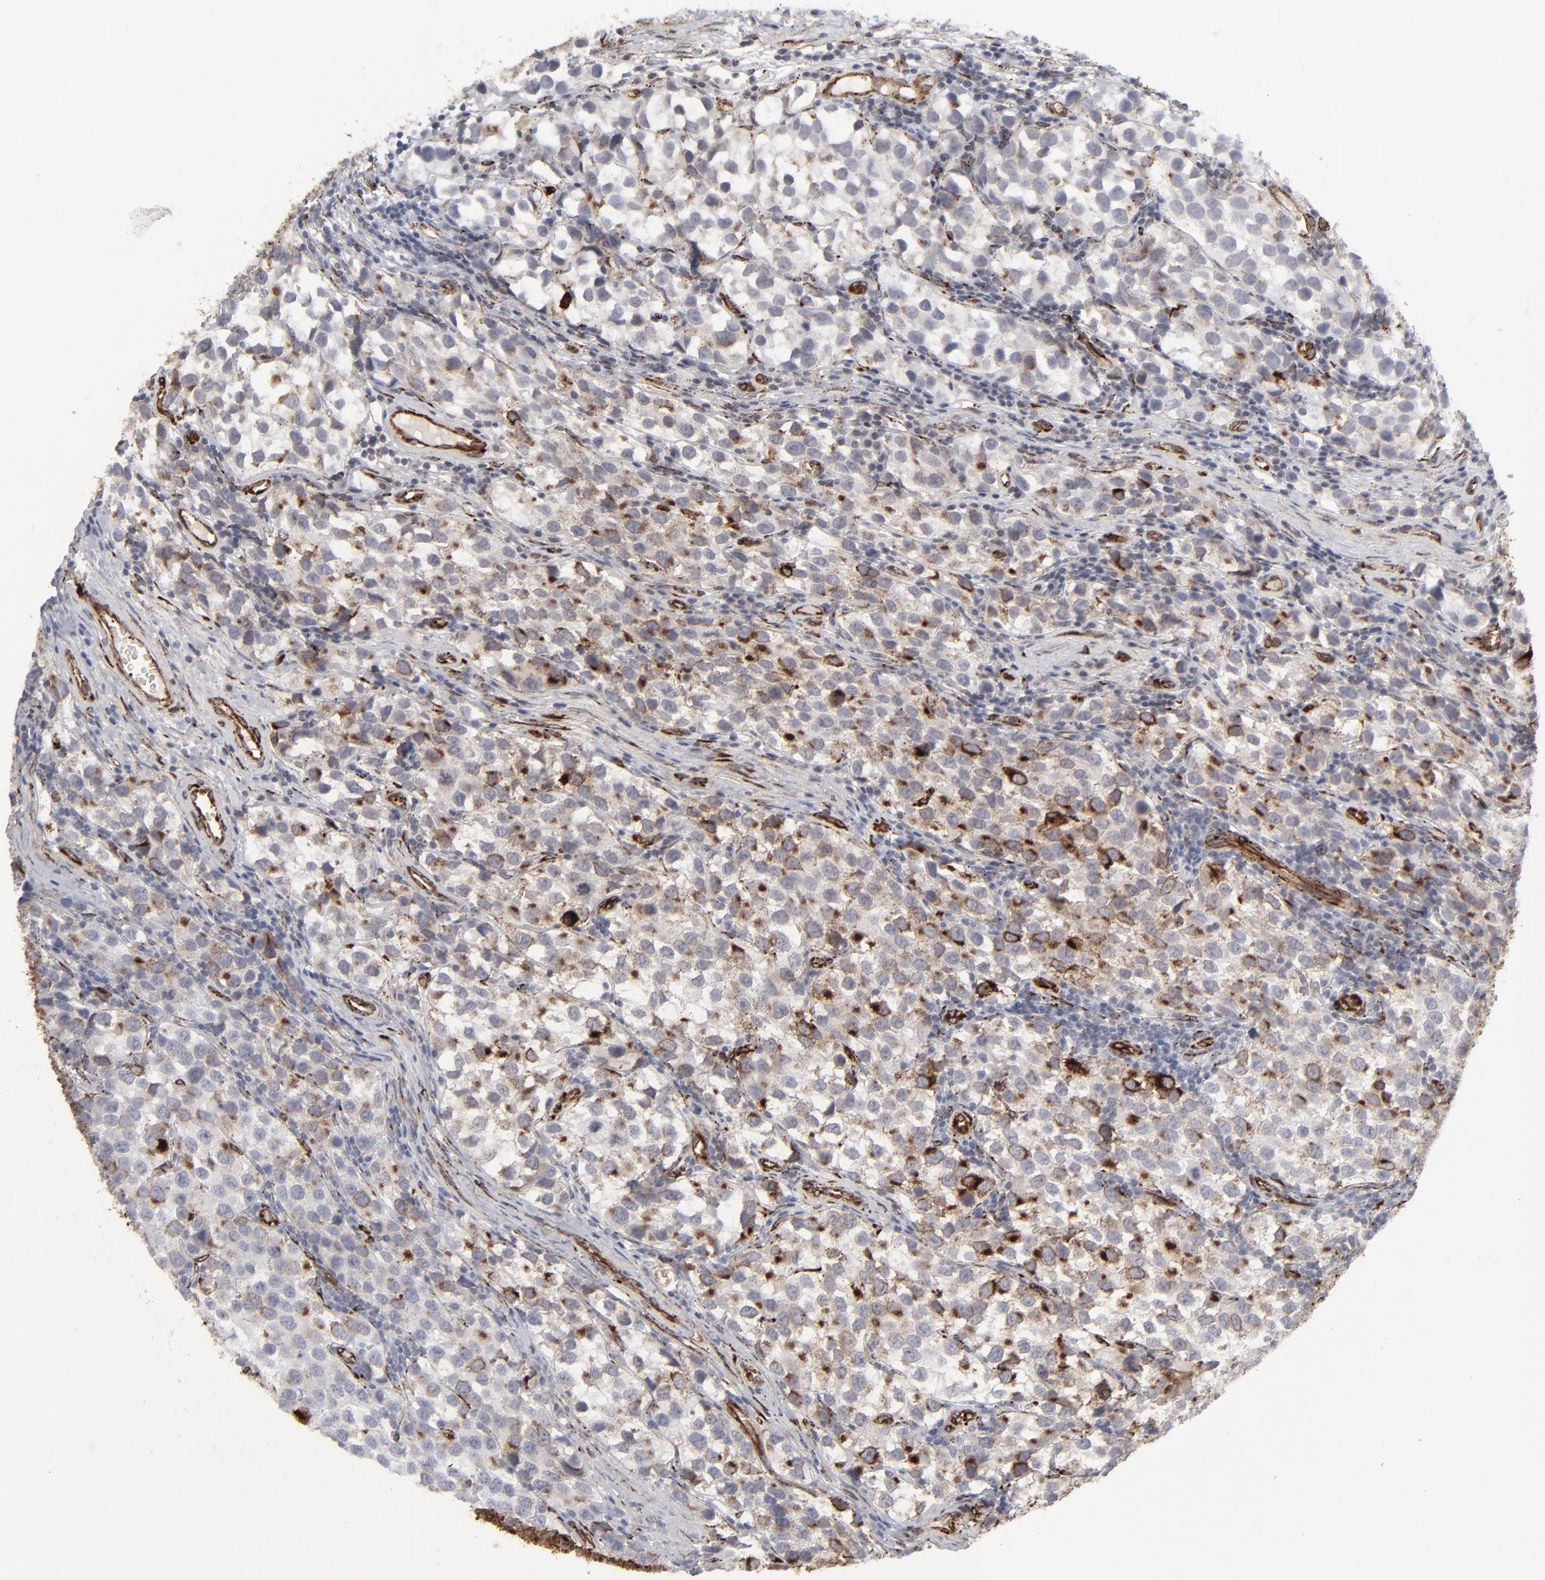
{"staining": {"intensity": "weak", "quantity": "25%-75%", "location": "cytoplasmic/membranous"}, "tissue": "testis cancer", "cell_type": "Tumor cells", "image_type": "cancer", "snomed": [{"axis": "morphology", "description": "Seminoma, NOS"}, {"axis": "topography", "description": "Testis"}], "caption": "Protein expression analysis of human testis cancer reveals weak cytoplasmic/membranous expression in about 25%-75% of tumor cells.", "gene": "SPARC", "patient": {"sex": "male", "age": 39}}